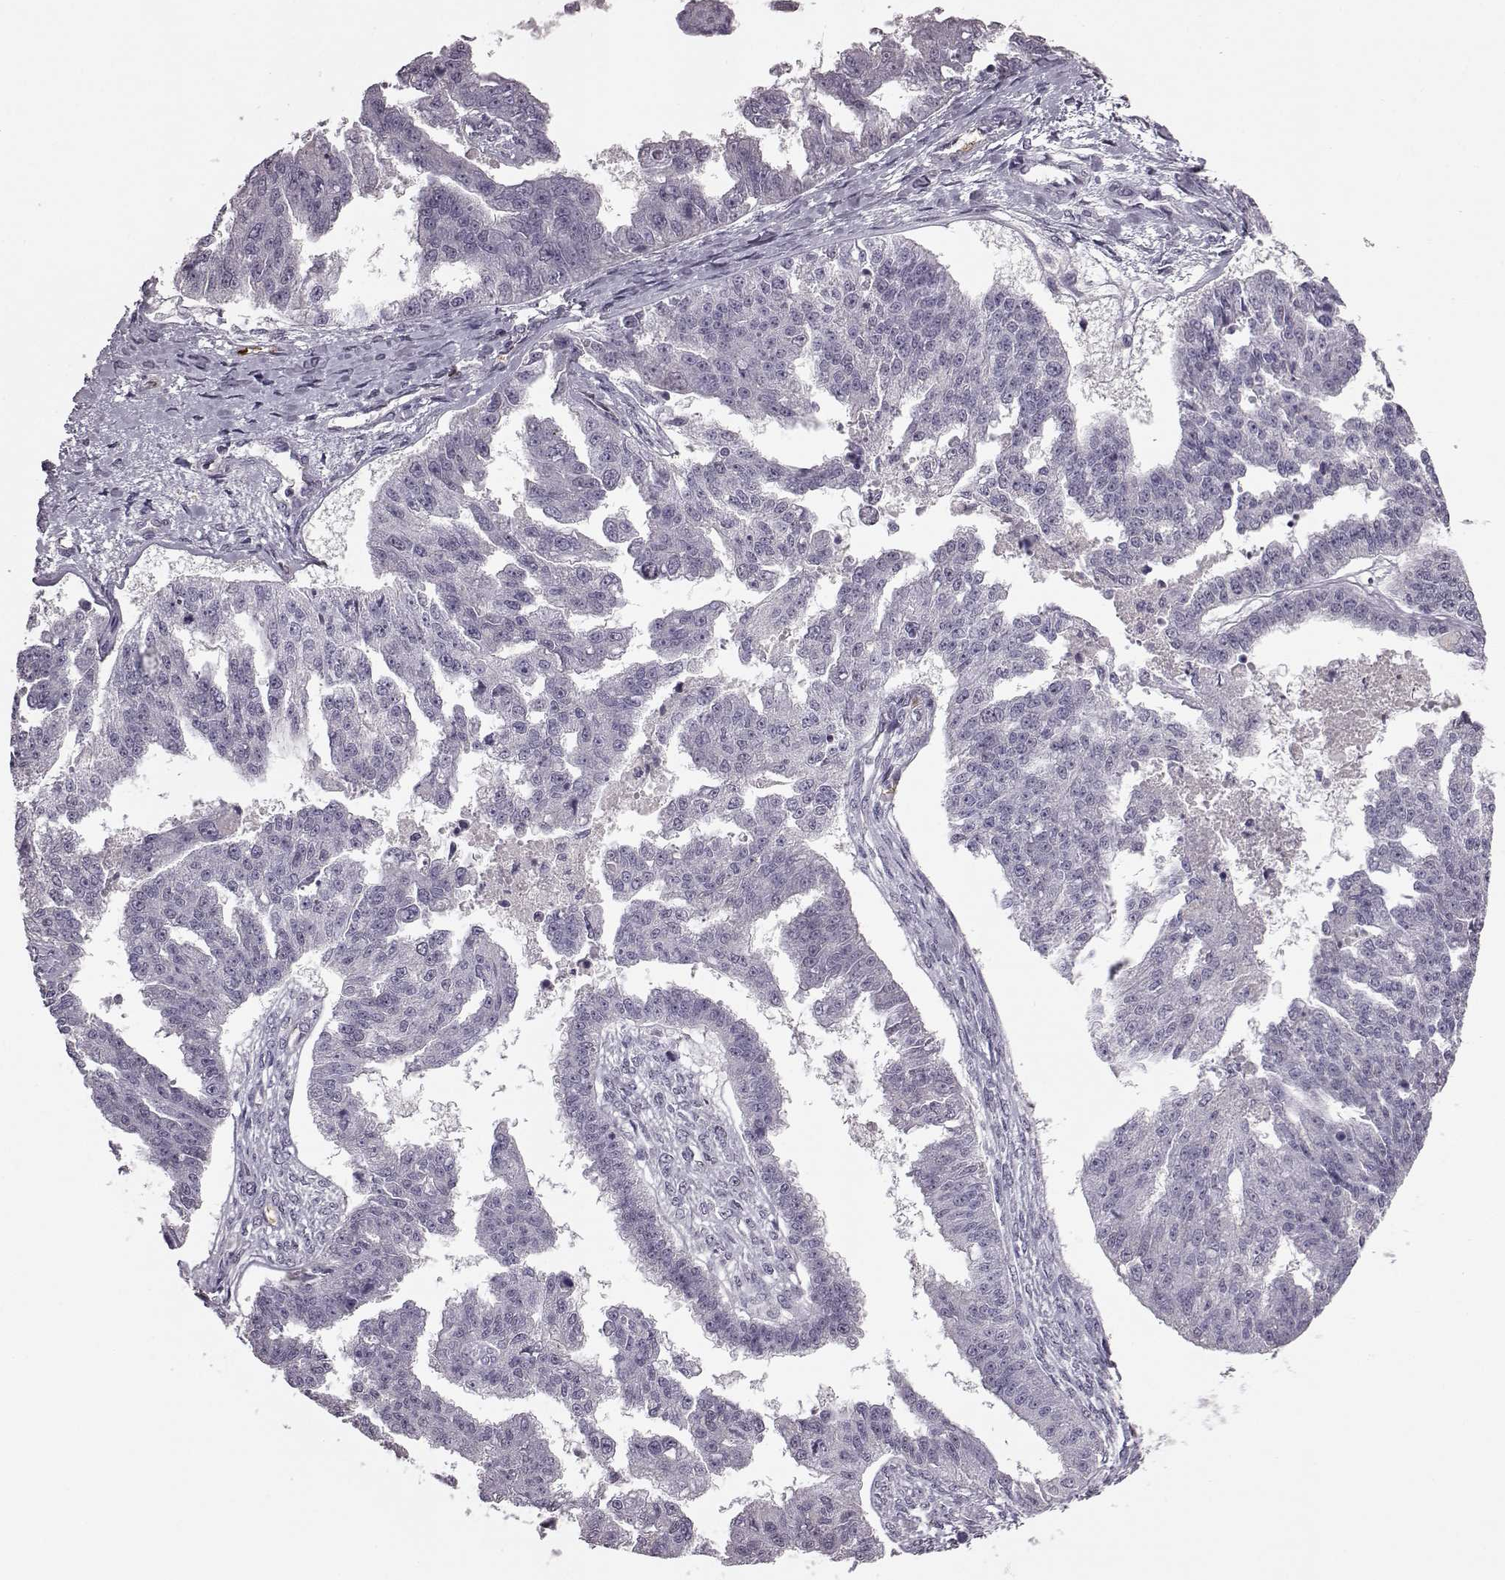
{"staining": {"intensity": "negative", "quantity": "none", "location": "none"}, "tissue": "ovarian cancer", "cell_type": "Tumor cells", "image_type": "cancer", "snomed": [{"axis": "morphology", "description": "Cystadenocarcinoma, serous, NOS"}, {"axis": "topography", "description": "Ovary"}], "caption": "High magnification brightfield microscopy of ovarian serous cystadenocarcinoma stained with DAB (brown) and counterstained with hematoxylin (blue): tumor cells show no significant expression. (DAB immunohistochemistry with hematoxylin counter stain).", "gene": "PROP1", "patient": {"sex": "female", "age": 58}}